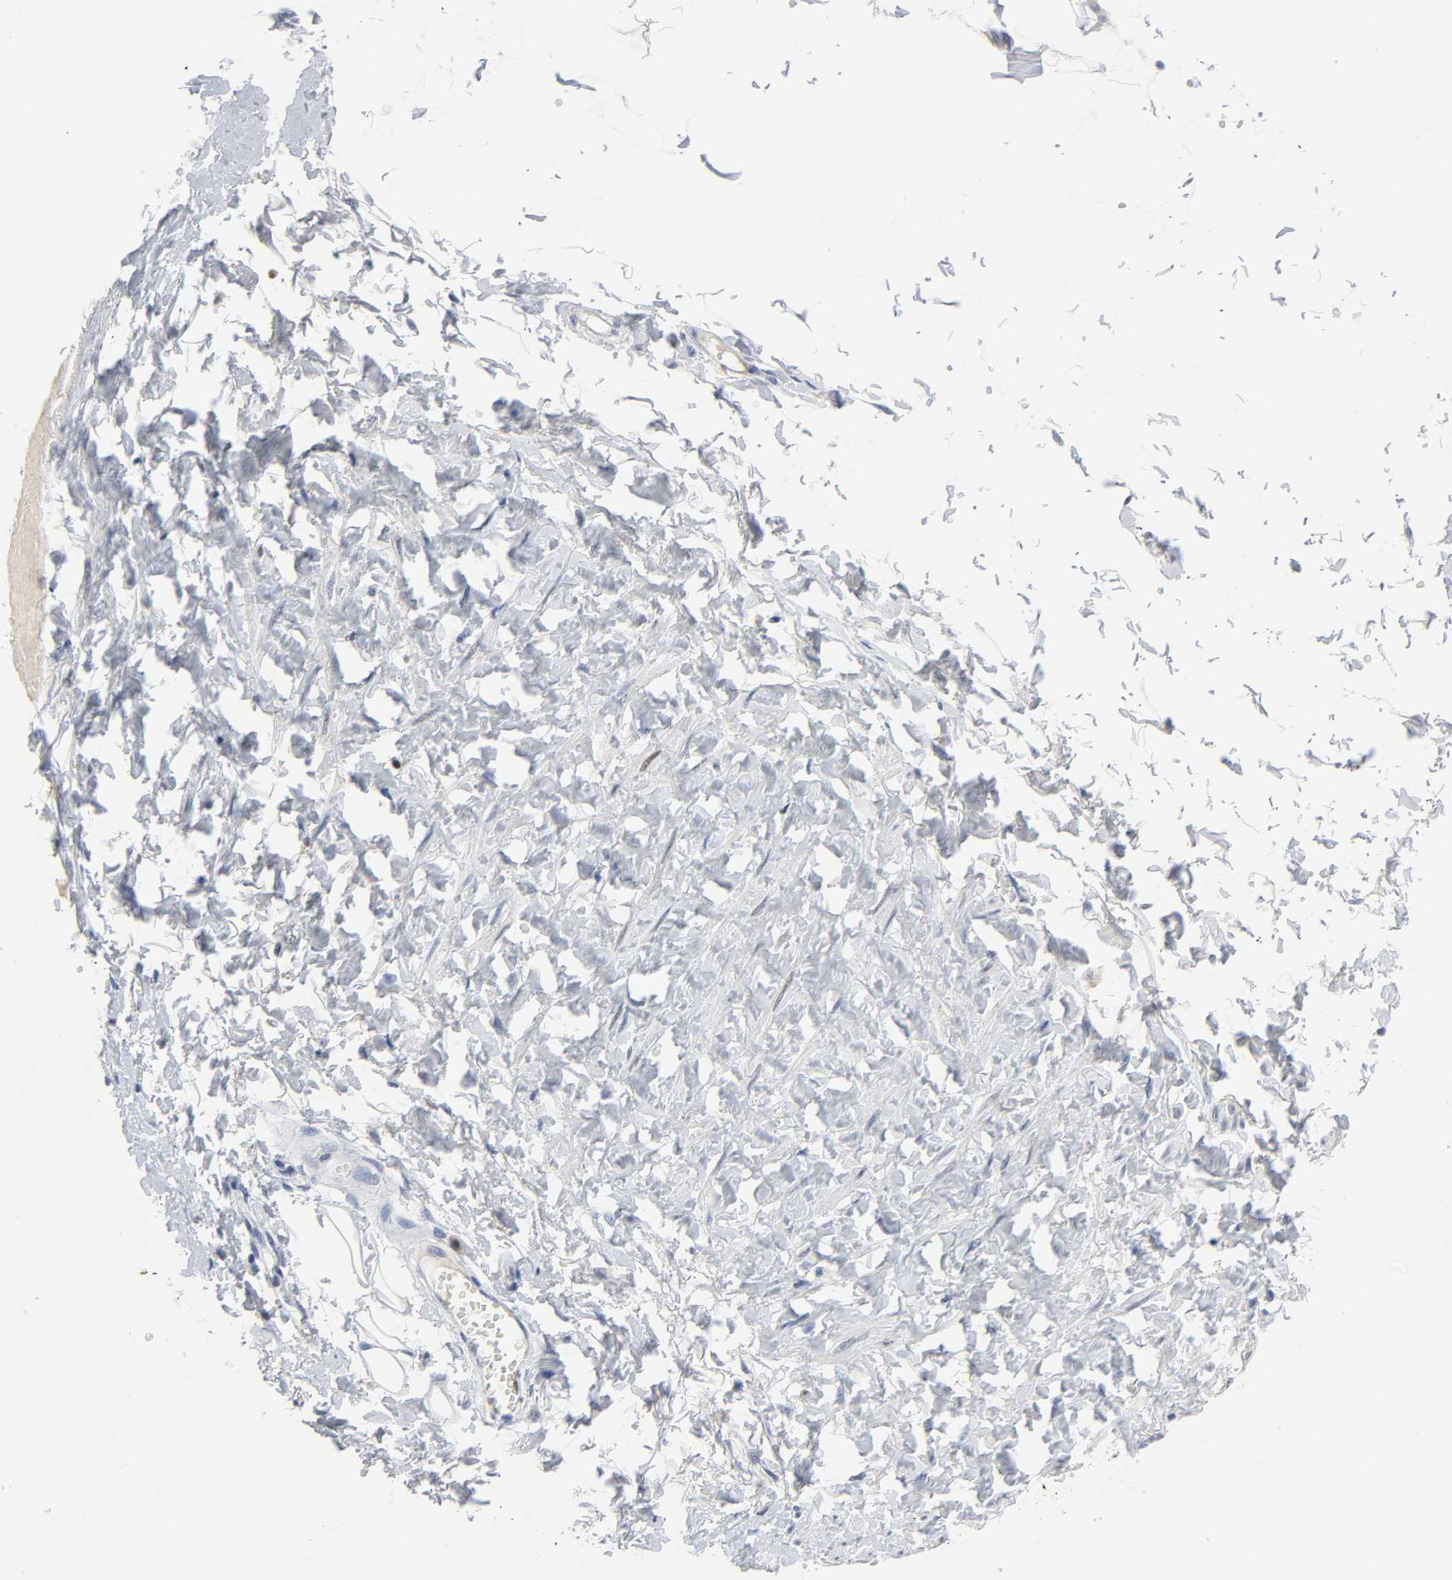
{"staining": {"intensity": "negative", "quantity": "none", "location": "none"}, "tissue": "adipose tissue", "cell_type": "Adipocytes", "image_type": "normal", "snomed": [{"axis": "morphology", "description": "Normal tissue, NOS"}, {"axis": "morphology", "description": "Inflammation, NOS"}, {"axis": "topography", "description": "Vascular tissue"}, {"axis": "topography", "description": "Salivary gland"}], "caption": "Immunohistochemistry (IHC) of unremarkable human adipose tissue shows no staining in adipocytes.", "gene": "WEE1", "patient": {"sex": "female", "age": 75}}